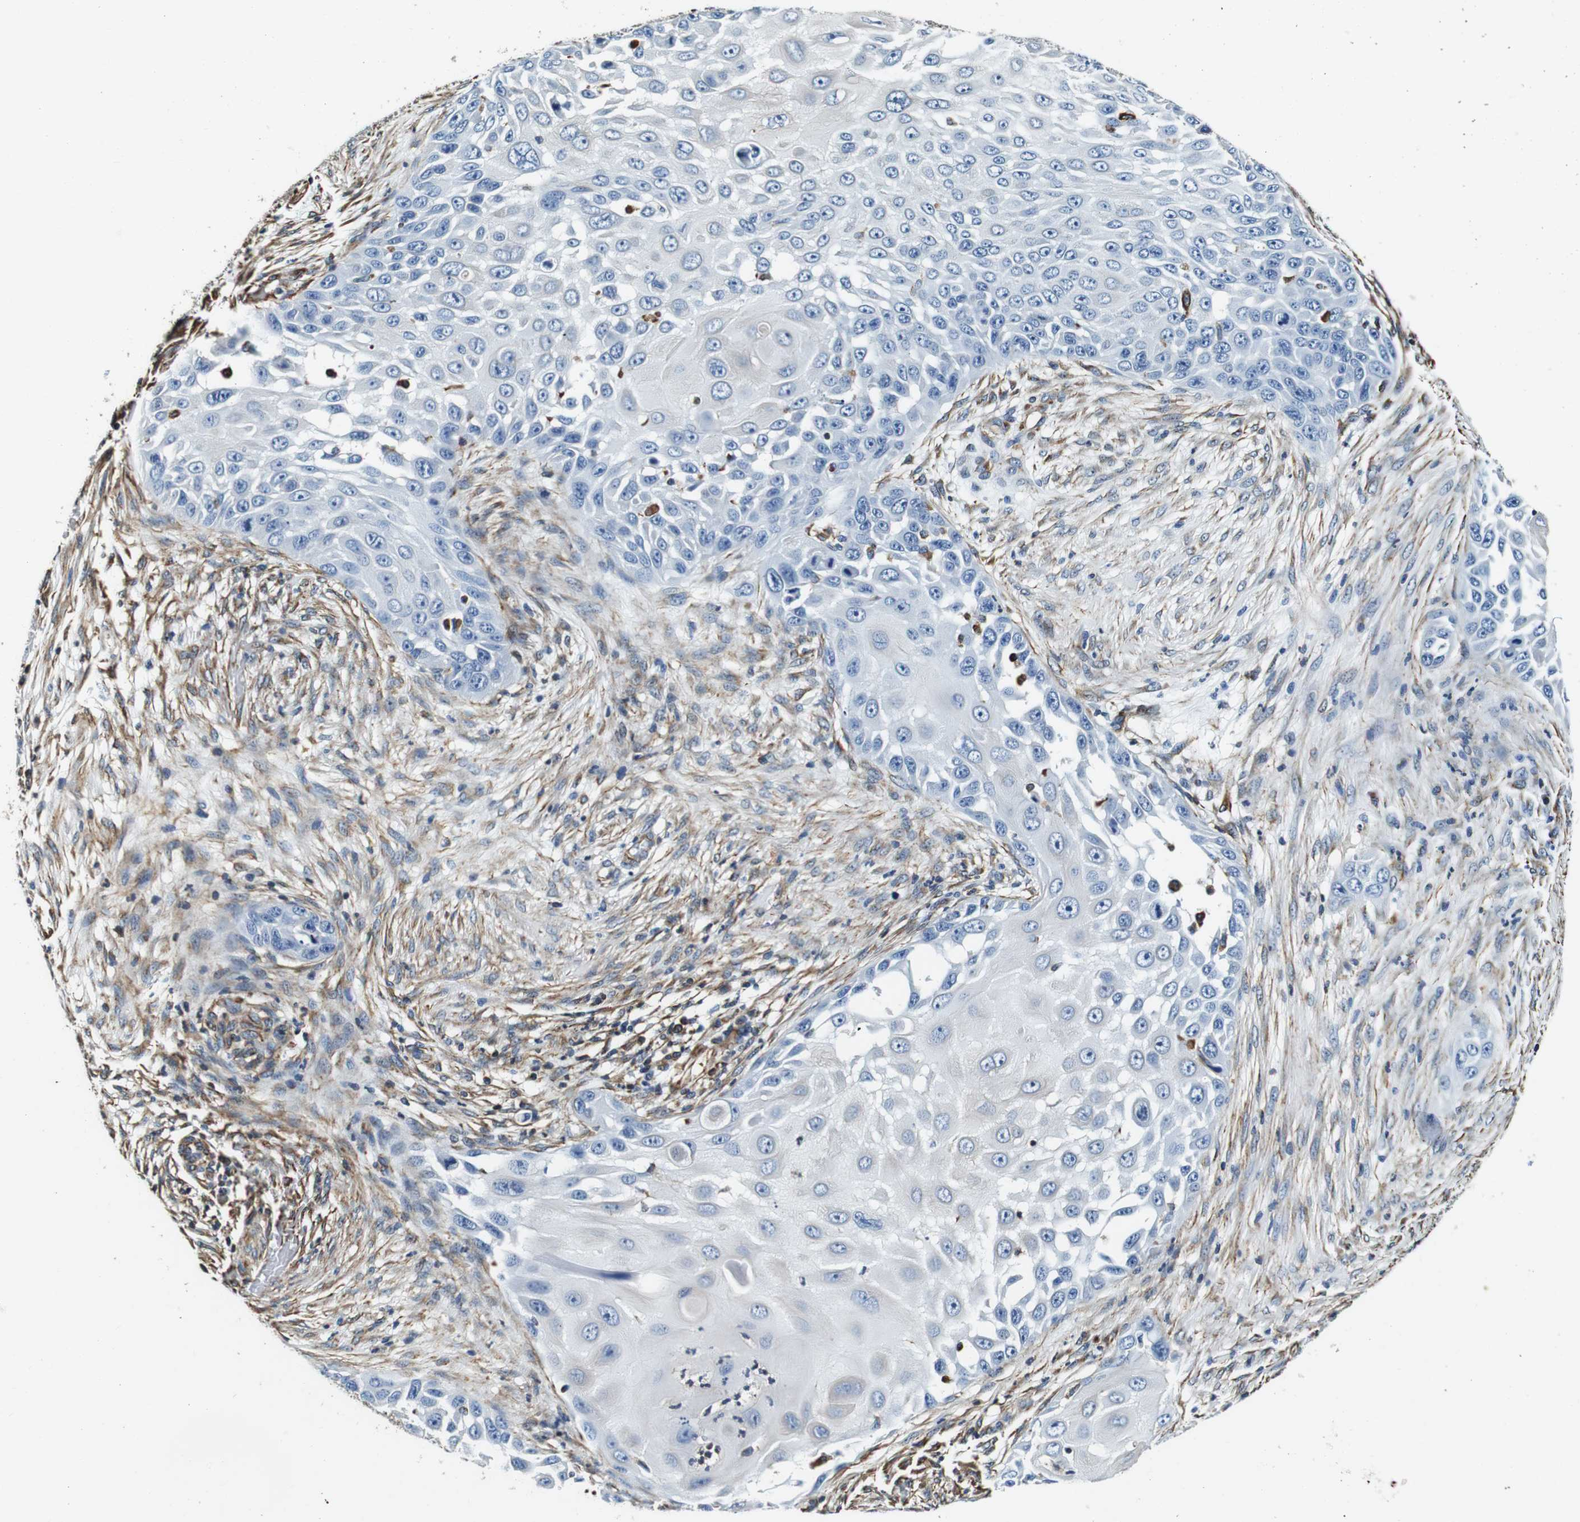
{"staining": {"intensity": "negative", "quantity": "none", "location": "none"}, "tissue": "skin cancer", "cell_type": "Tumor cells", "image_type": "cancer", "snomed": [{"axis": "morphology", "description": "Squamous cell carcinoma, NOS"}, {"axis": "topography", "description": "Skin"}], "caption": "A micrograph of squamous cell carcinoma (skin) stained for a protein demonstrates no brown staining in tumor cells. (DAB (3,3'-diaminobenzidine) IHC visualized using brightfield microscopy, high magnification).", "gene": "GJE1", "patient": {"sex": "female", "age": 44}}